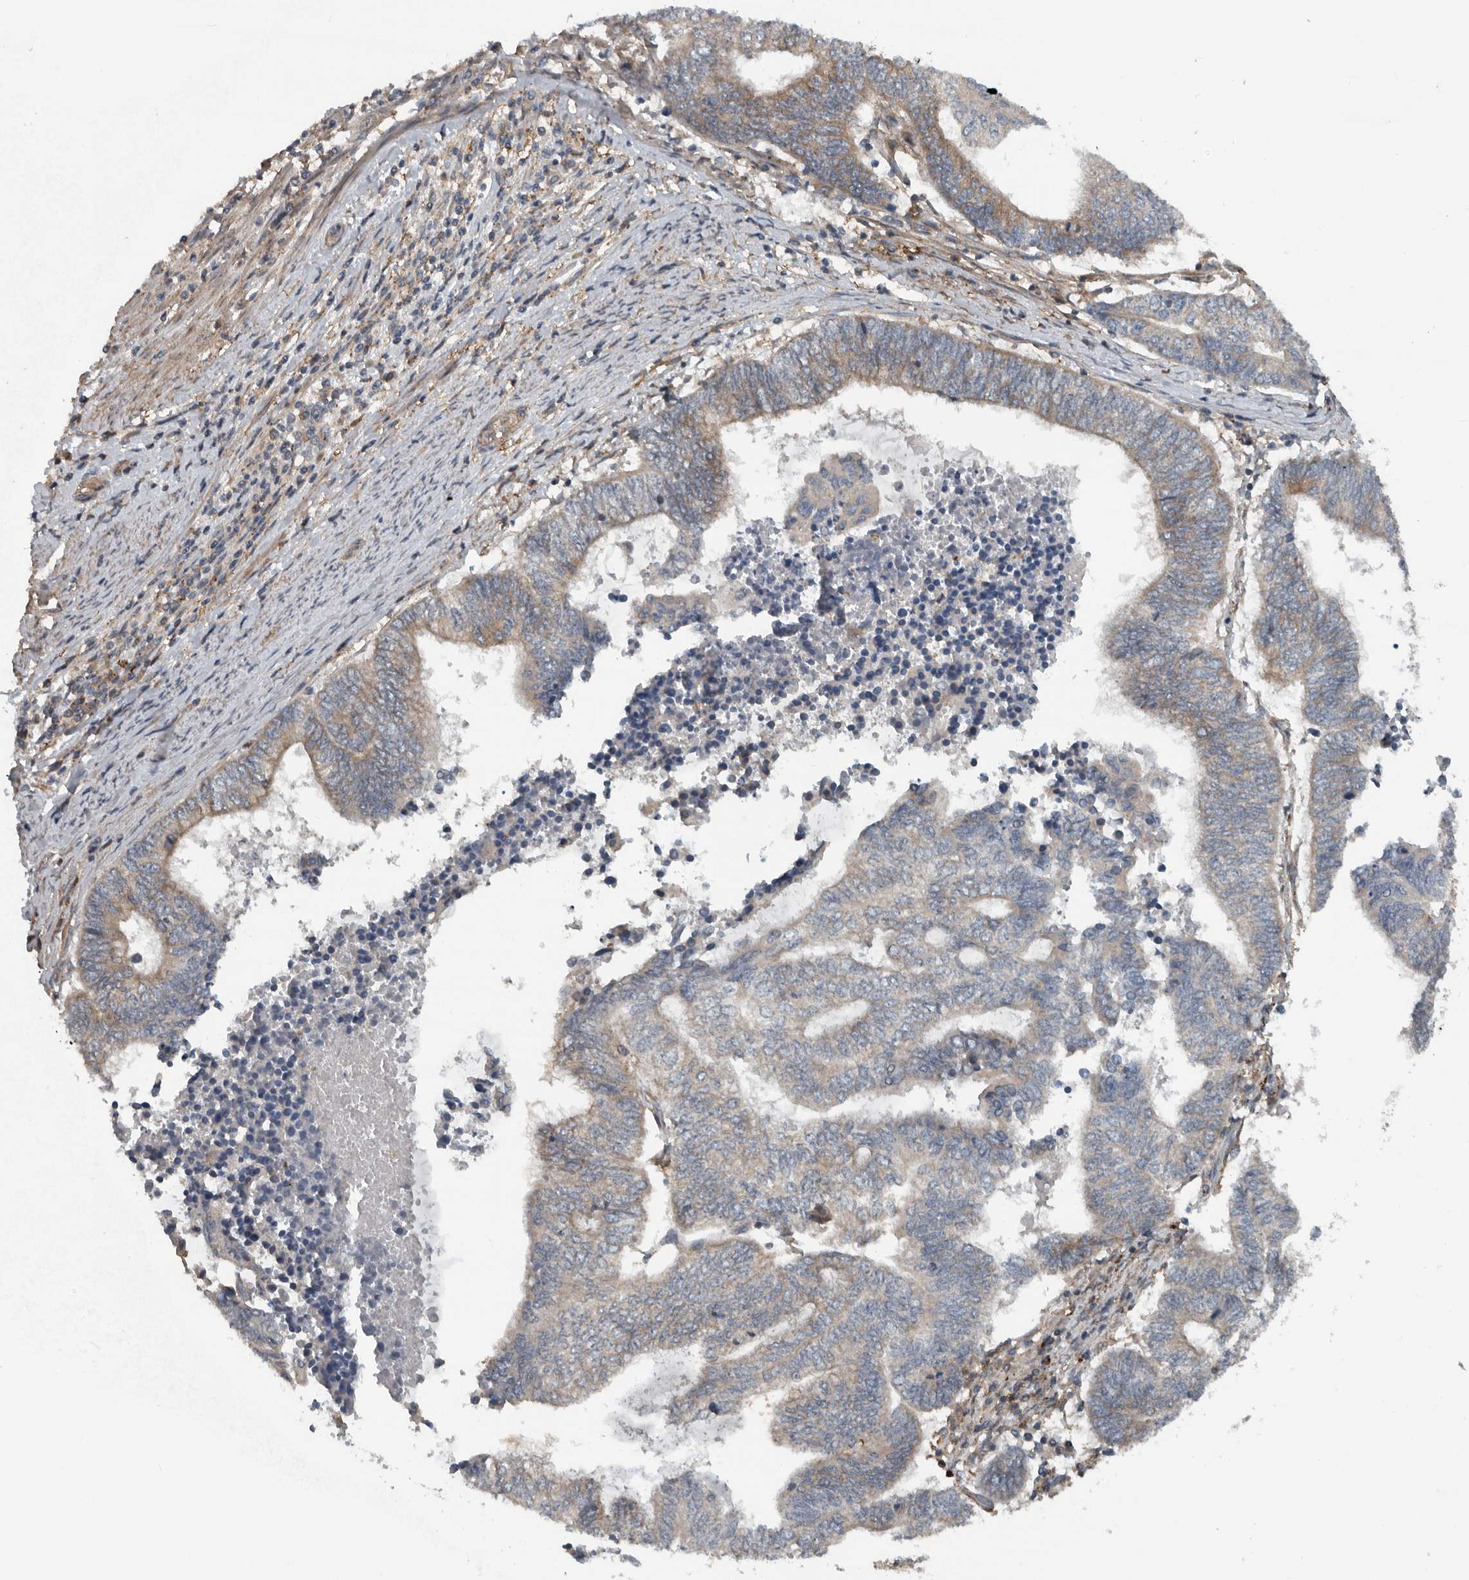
{"staining": {"intensity": "weak", "quantity": "<25%", "location": "cytoplasmic/membranous"}, "tissue": "endometrial cancer", "cell_type": "Tumor cells", "image_type": "cancer", "snomed": [{"axis": "morphology", "description": "Adenocarcinoma, NOS"}, {"axis": "topography", "description": "Uterus"}, {"axis": "topography", "description": "Endometrium"}], "caption": "A high-resolution histopathology image shows IHC staining of adenocarcinoma (endometrial), which exhibits no significant expression in tumor cells. (Immunohistochemistry (ihc), brightfield microscopy, high magnification).", "gene": "AMFR", "patient": {"sex": "female", "age": 70}}